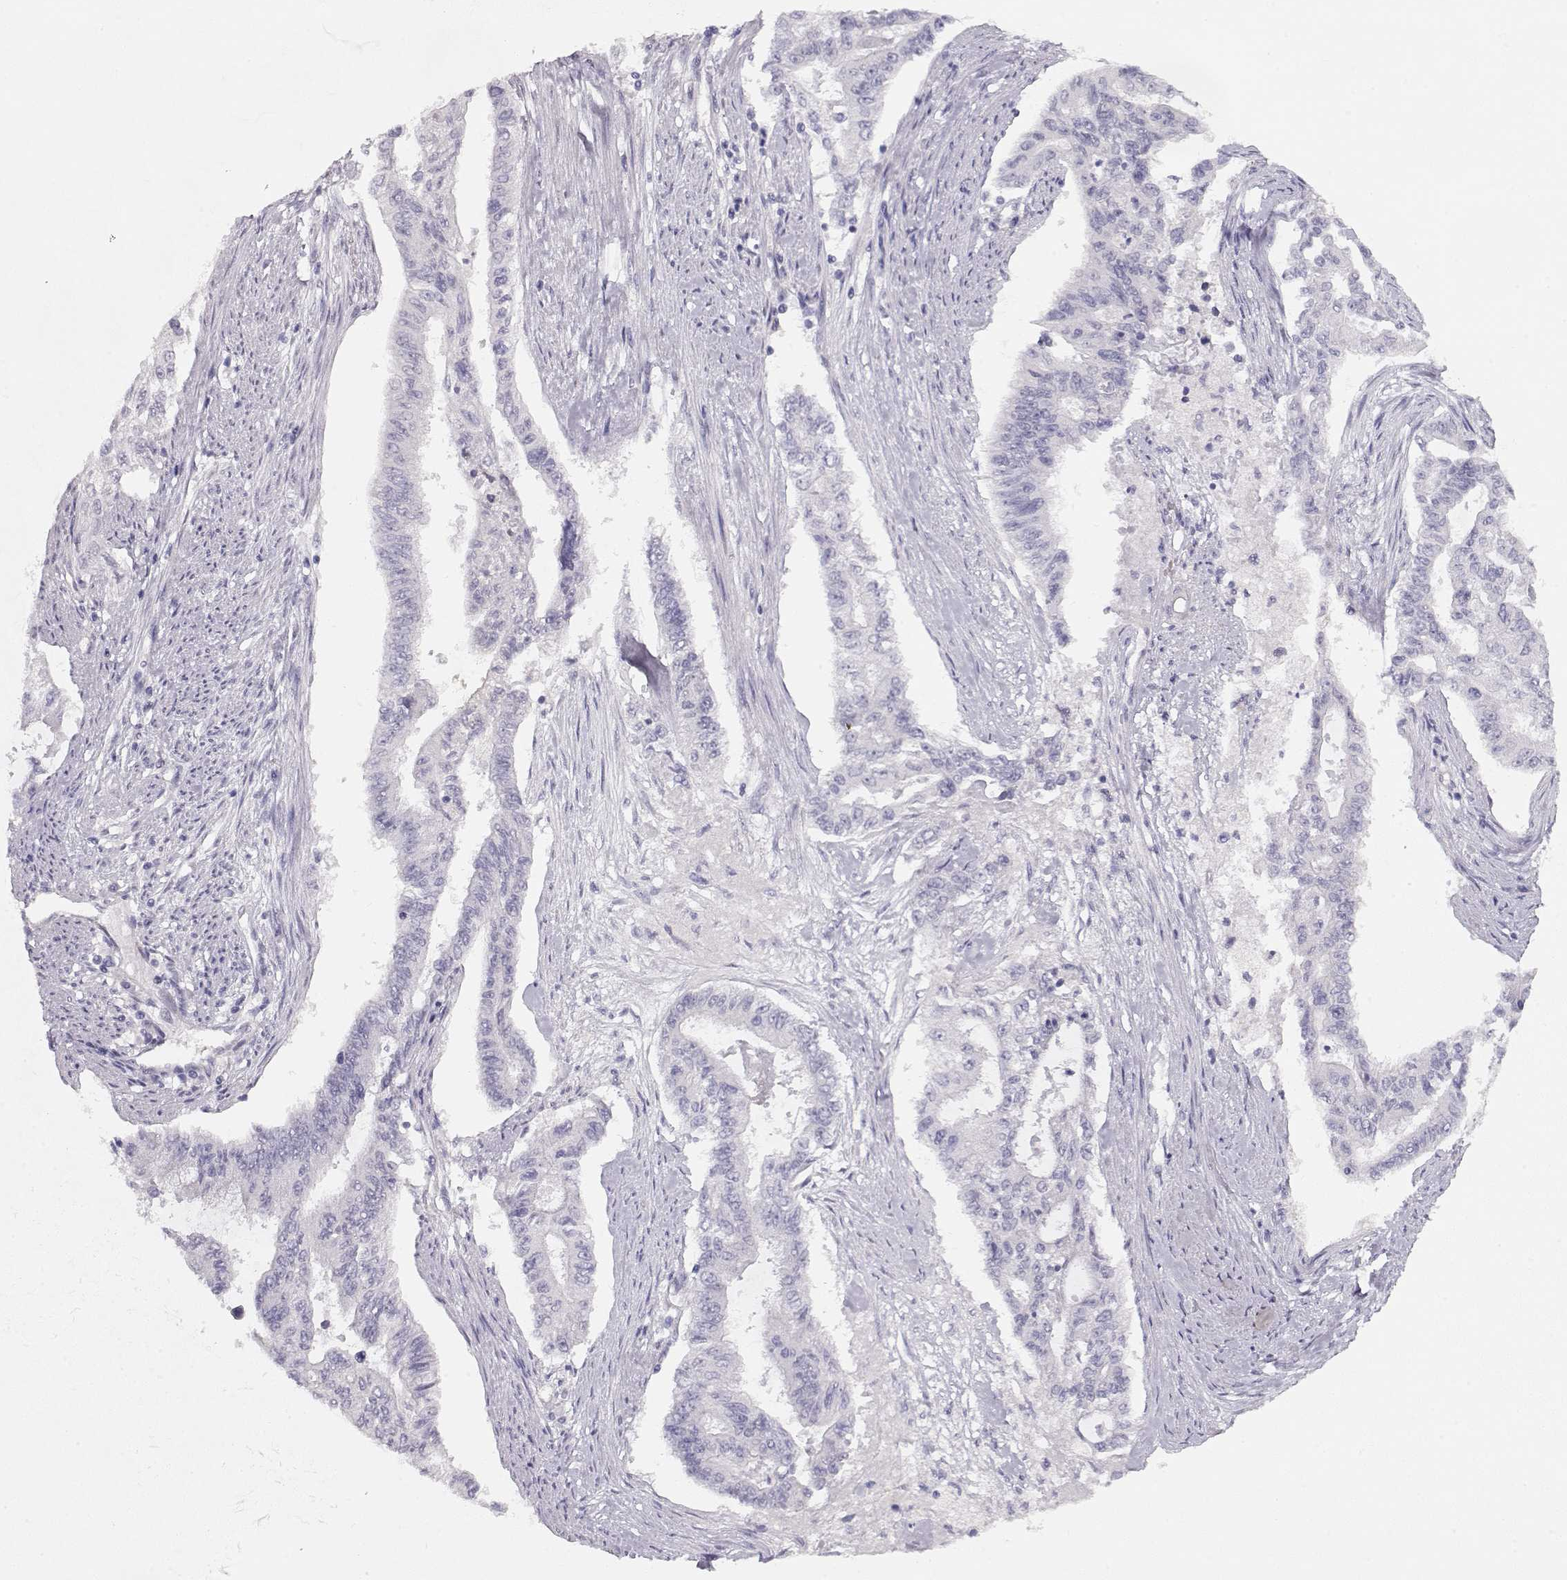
{"staining": {"intensity": "negative", "quantity": "none", "location": "none"}, "tissue": "endometrial cancer", "cell_type": "Tumor cells", "image_type": "cancer", "snomed": [{"axis": "morphology", "description": "Adenocarcinoma, NOS"}, {"axis": "topography", "description": "Uterus"}], "caption": "Photomicrograph shows no significant protein positivity in tumor cells of adenocarcinoma (endometrial). The staining was performed using DAB (3,3'-diaminobenzidine) to visualize the protein expression in brown, while the nuclei were stained in blue with hematoxylin (Magnification: 20x).", "gene": "IMPG1", "patient": {"sex": "female", "age": 59}}